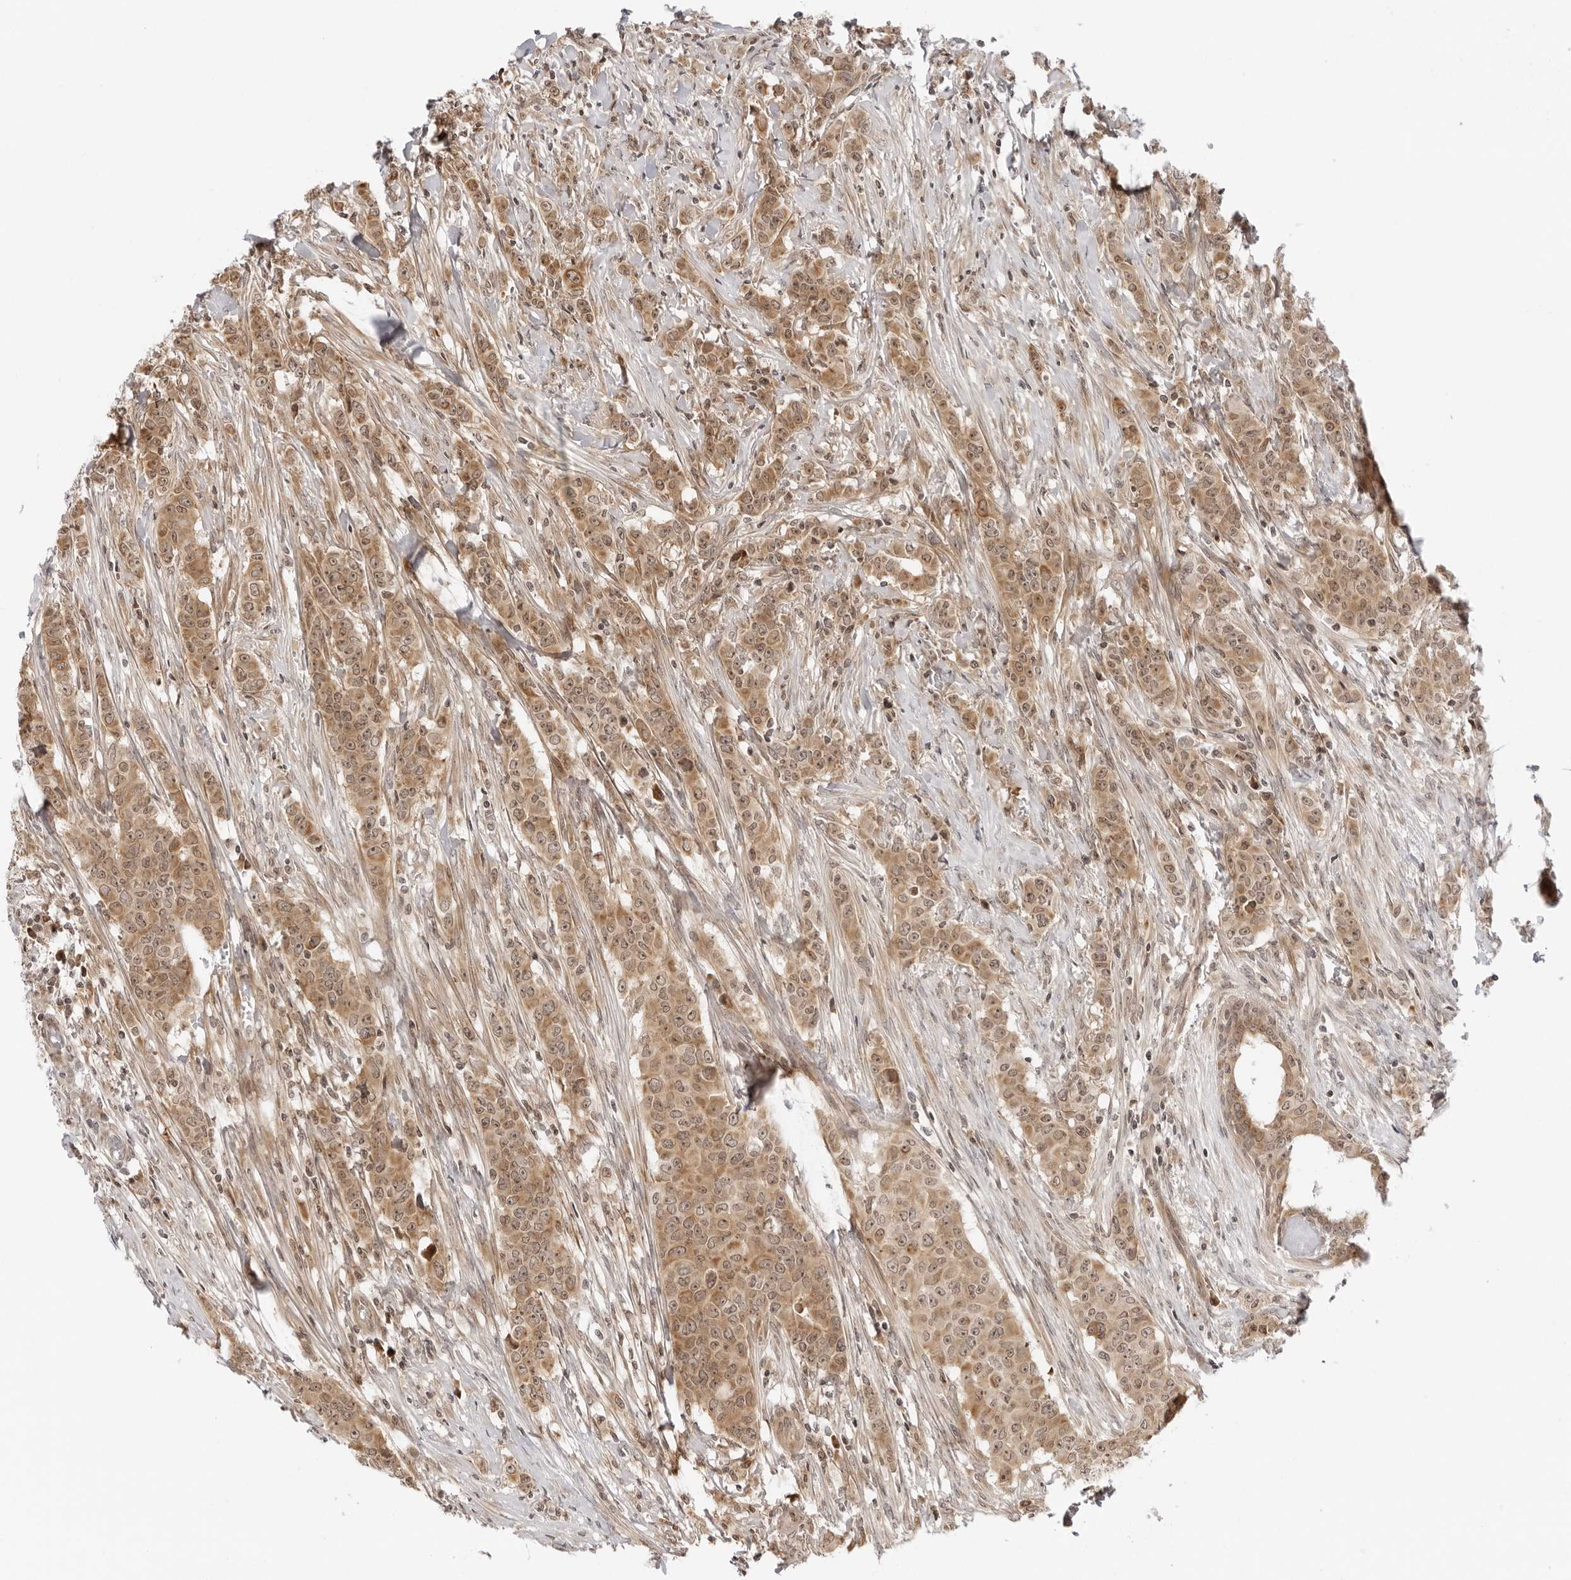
{"staining": {"intensity": "moderate", "quantity": ">75%", "location": "cytoplasmic/membranous,nuclear"}, "tissue": "breast cancer", "cell_type": "Tumor cells", "image_type": "cancer", "snomed": [{"axis": "morphology", "description": "Duct carcinoma"}, {"axis": "topography", "description": "Breast"}], "caption": "Protein analysis of breast cancer (intraductal carcinoma) tissue exhibits moderate cytoplasmic/membranous and nuclear staining in about >75% of tumor cells.", "gene": "PRRC2C", "patient": {"sex": "female", "age": 40}}